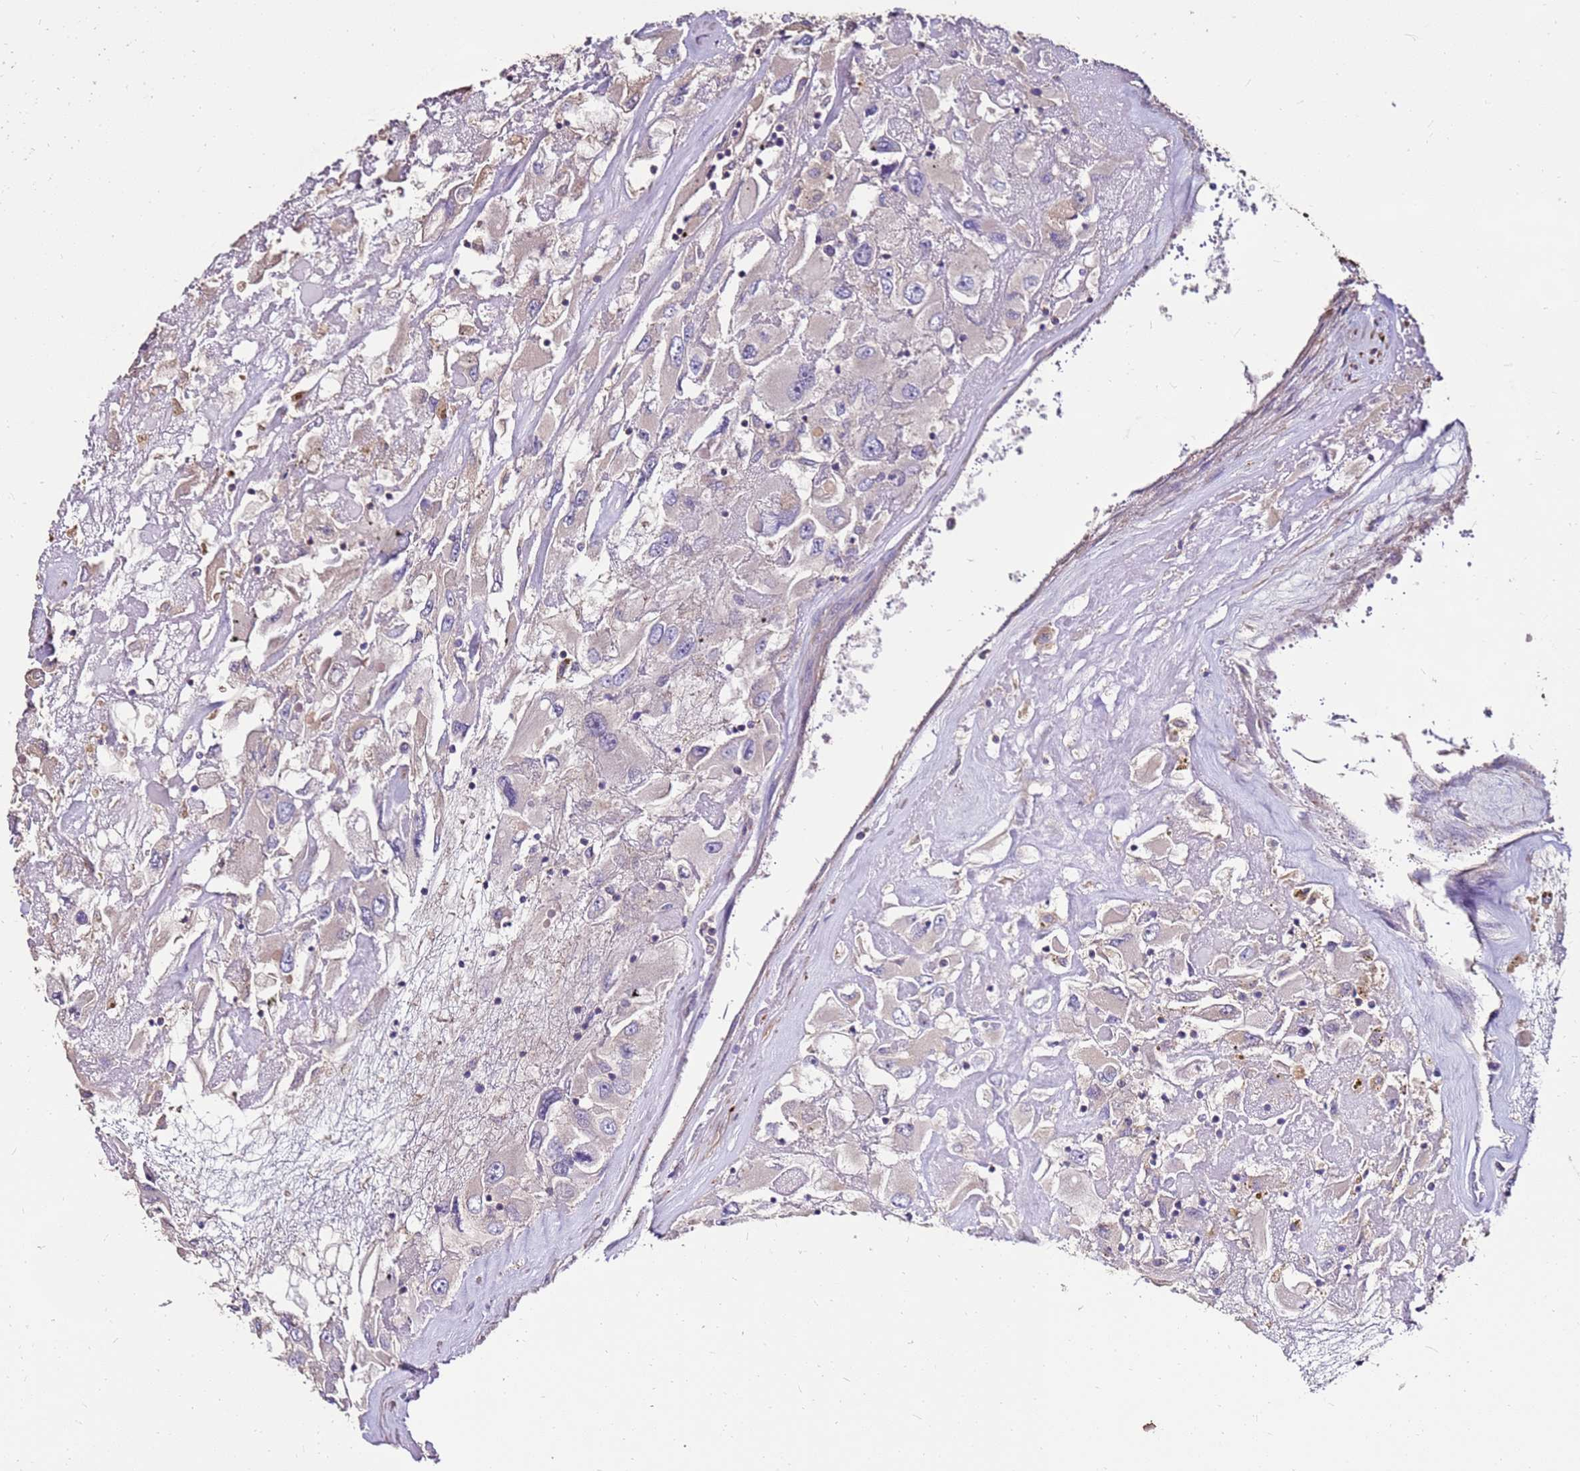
{"staining": {"intensity": "negative", "quantity": "none", "location": "none"}, "tissue": "renal cancer", "cell_type": "Tumor cells", "image_type": "cancer", "snomed": [{"axis": "morphology", "description": "Adenocarcinoma, NOS"}, {"axis": "topography", "description": "Kidney"}], "caption": "Protein analysis of adenocarcinoma (renal) exhibits no significant positivity in tumor cells.", "gene": "EXD3", "patient": {"sex": "female", "age": 52}}